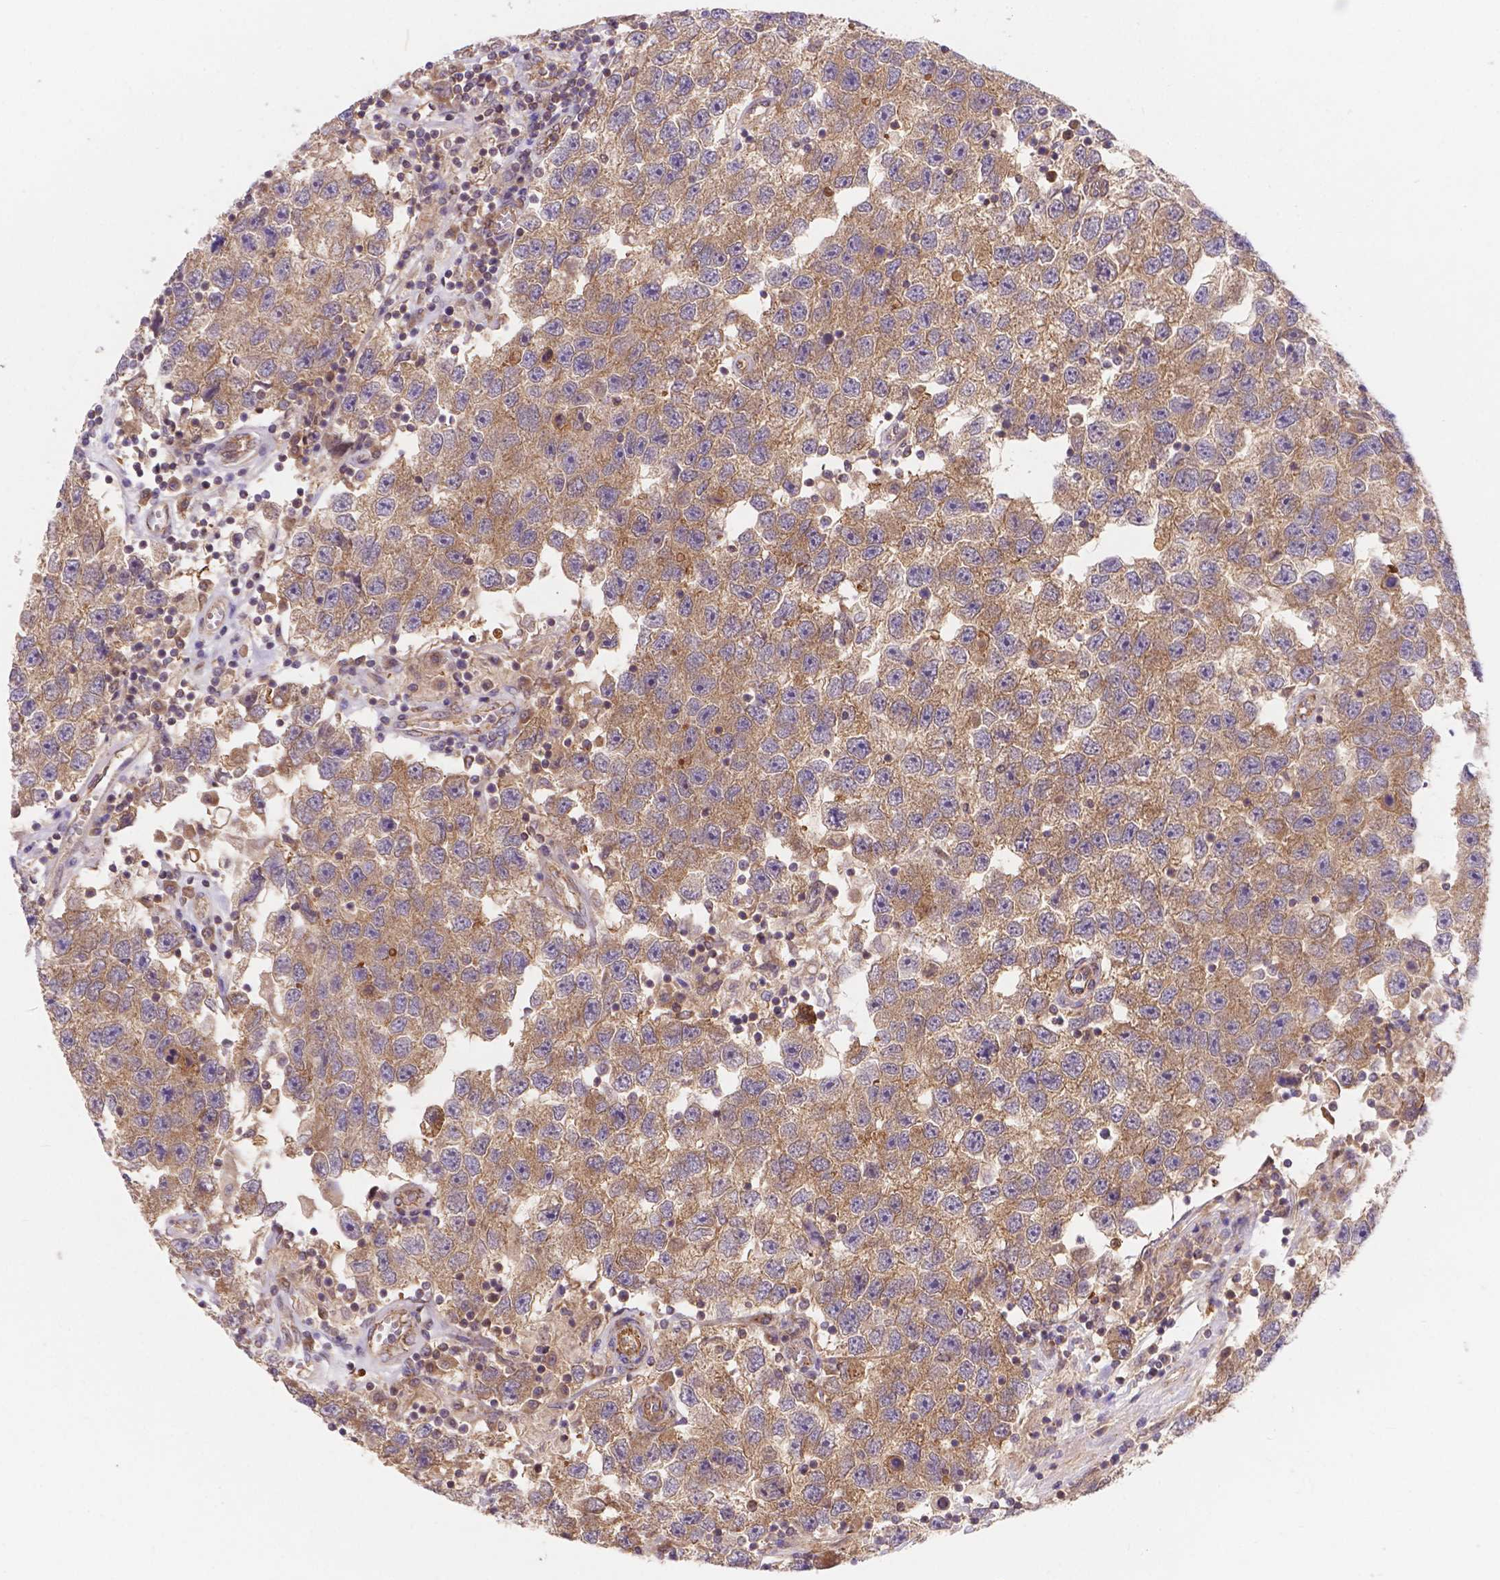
{"staining": {"intensity": "weak", "quantity": ">75%", "location": "cytoplasmic/membranous"}, "tissue": "testis cancer", "cell_type": "Tumor cells", "image_type": "cancer", "snomed": [{"axis": "morphology", "description": "Seminoma, NOS"}, {"axis": "topography", "description": "Testis"}], "caption": "The photomicrograph displays a brown stain indicating the presence of a protein in the cytoplasmic/membranous of tumor cells in seminoma (testis). The protein of interest is shown in brown color, while the nuclei are stained blue.", "gene": "AK3", "patient": {"sex": "male", "age": 26}}